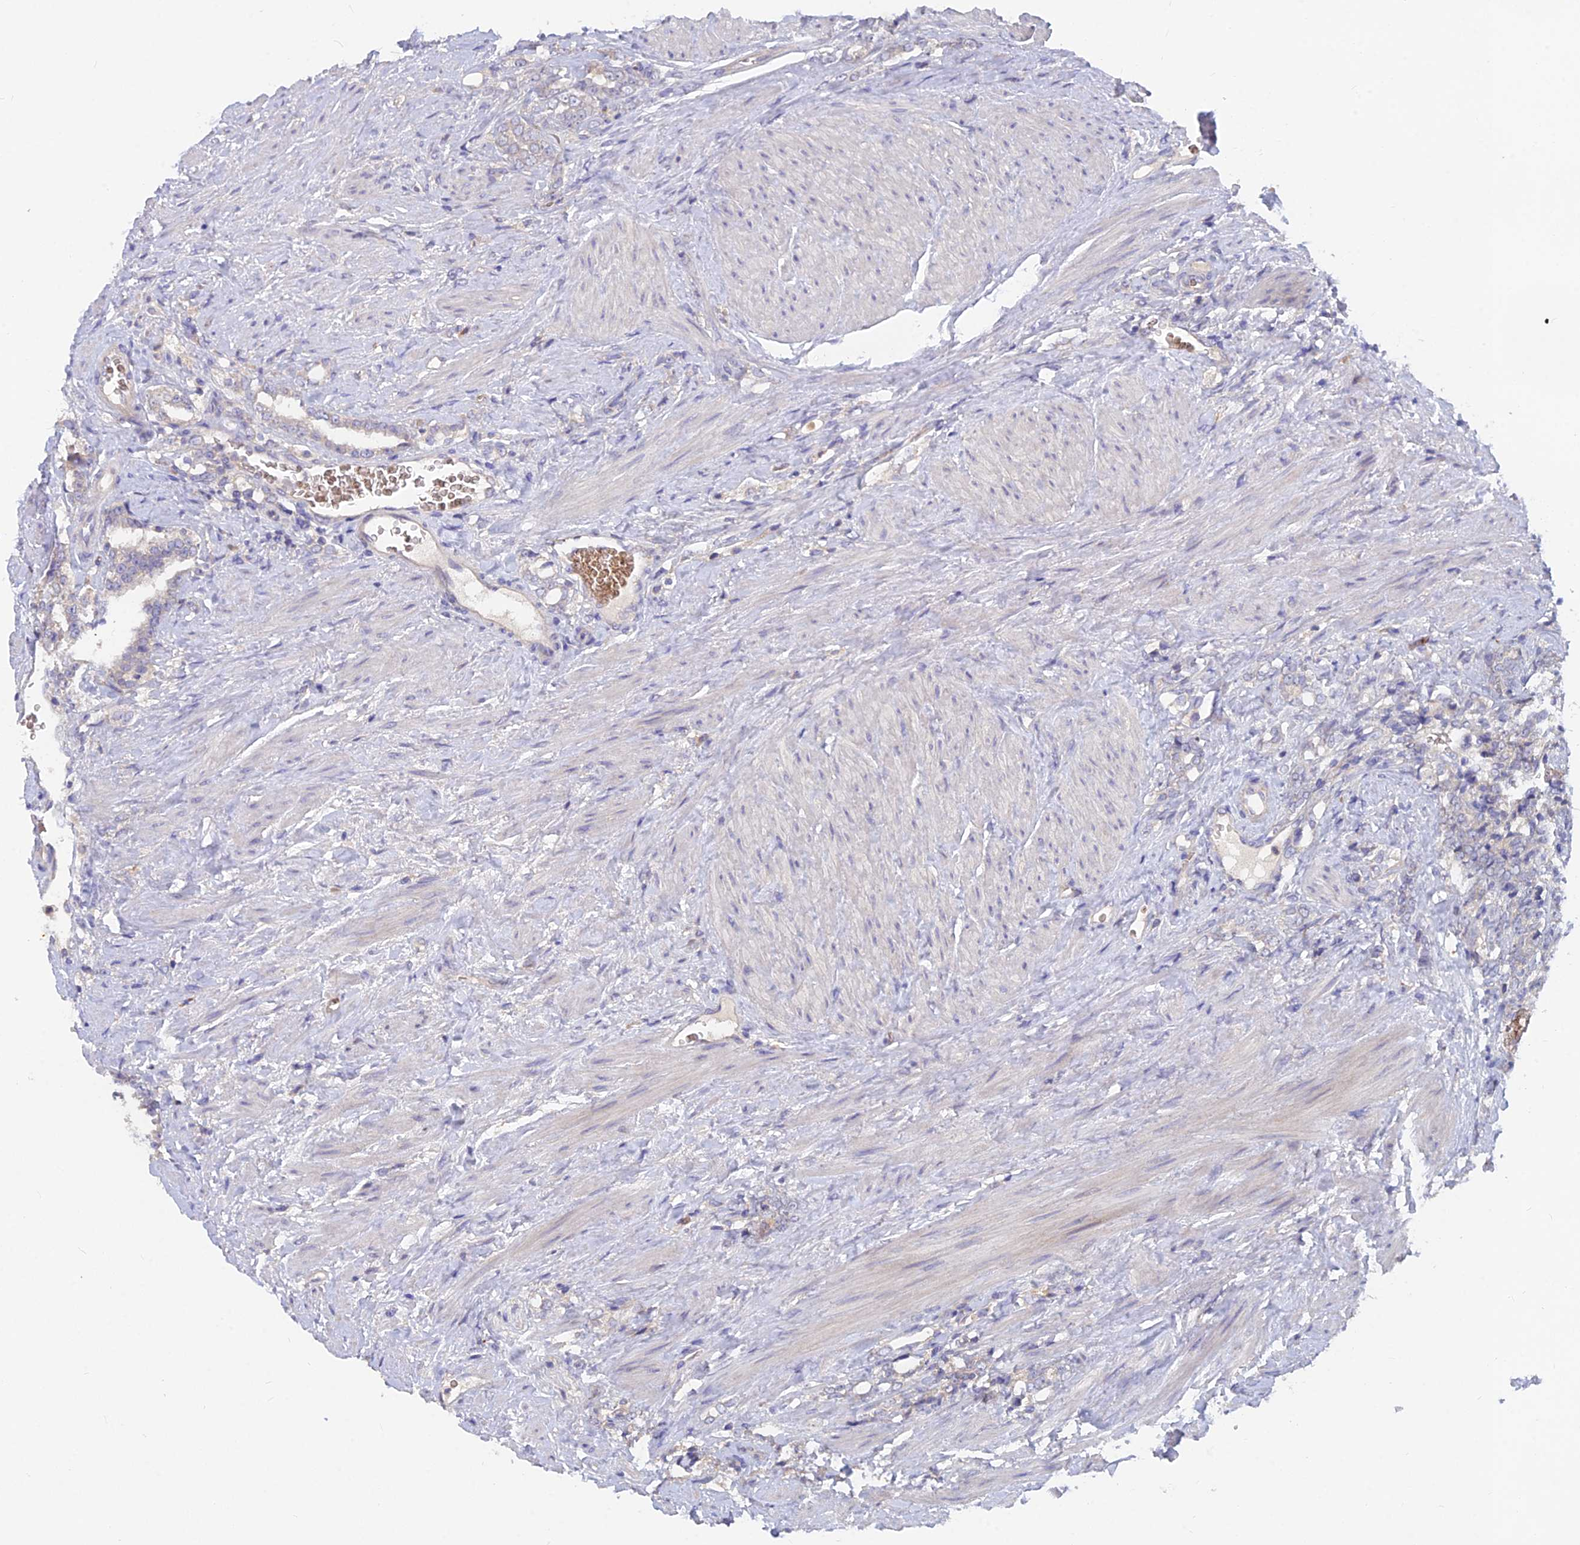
{"staining": {"intensity": "negative", "quantity": "none", "location": "none"}, "tissue": "prostate cancer", "cell_type": "Tumor cells", "image_type": "cancer", "snomed": [{"axis": "morphology", "description": "Adenocarcinoma, High grade"}, {"axis": "topography", "description": "Prostate"}], "caption": "Immunohistochemistry micrograph of neoplastic tissue: human prostate high-grade adenocarcinoma stained with DAB displays no significant protein positivity in tumor cells.", "gene": "ARRDC1", "patient": {"sex": "male", "age": 64}}